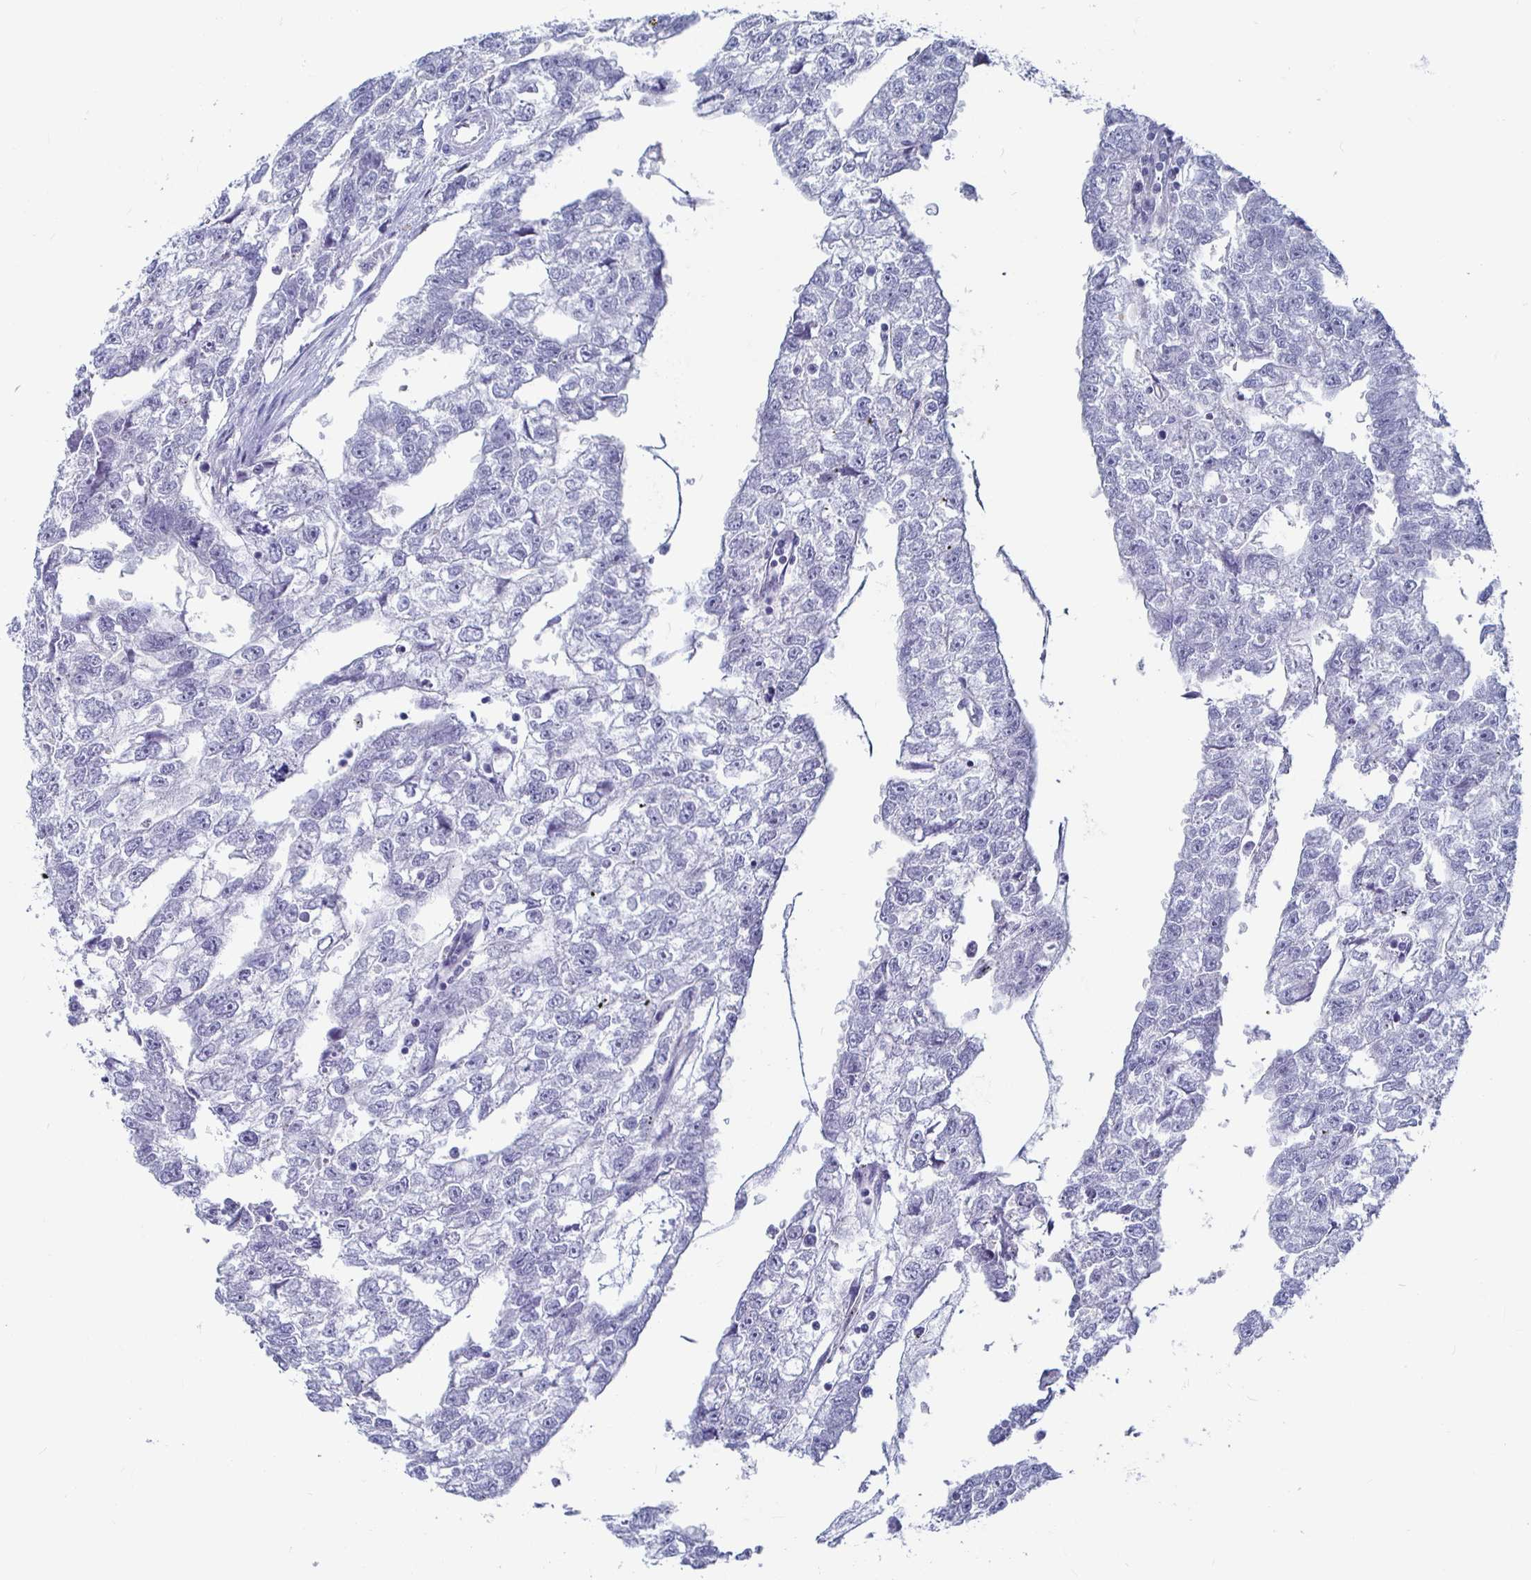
{"staining": {"intensity": "negative", "quantity": "none", "location": "none"}, "tissue": "testis cancer", "cell_type": "Tumor cells", "image_type": "cancer", "snomed": [{"axis": "morphology", "description": "Carcinoma, Embryonal, NOS"}, {"axis": "morphology", "description": "Teratoma, malignant, NOS"}, {"axis": "topography", "description": "Testis"}], "caption": "Immunohistochemical staining of testis malignant teratoma shows no significant positivity in tumor cells.", "gene": "CA9", "patient": {"sex": "male", "age": 44}}